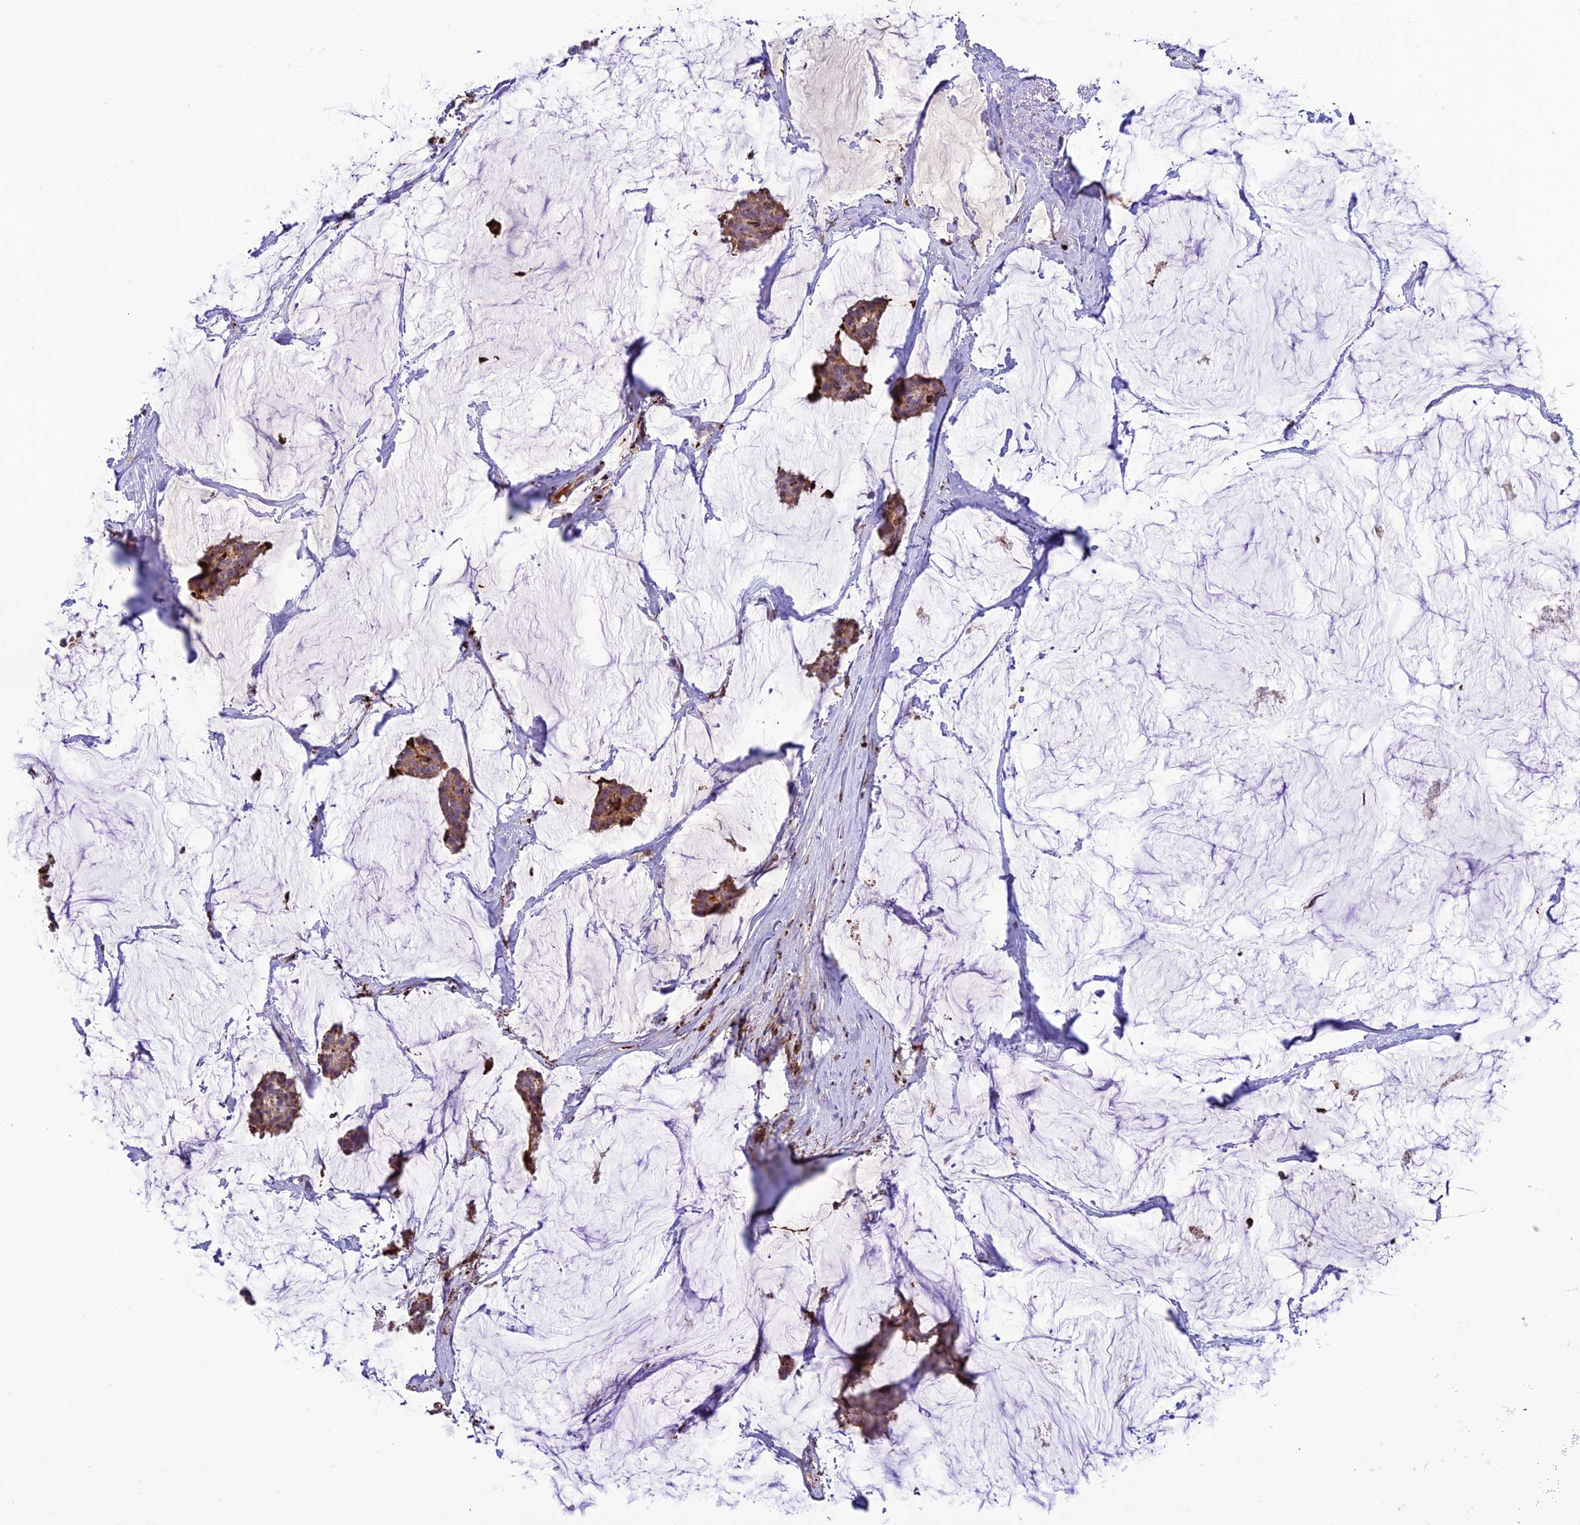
{"staining": {"intensity": "weak", "quantity": "25%-75%", "location": "cytoplasmic/membranous"}, "tissue": "breast cancer", "cell_type": "Tumor cells", "image_type": "cancer", "snomed": [{"axis": "morphology", "description": "Duct carcinoma"}, {"axis": "topography", "description": "Breast"}], "caption": "This is an image of immunohistochemistry (IHC) staining of breast infiltrating ductal carcinoma, which shows weak positivity in the cytoplasmic/membranous of tumor cells.", "gene": "ARHGEF18", "patient": {"sex": "female", "age": 93}}